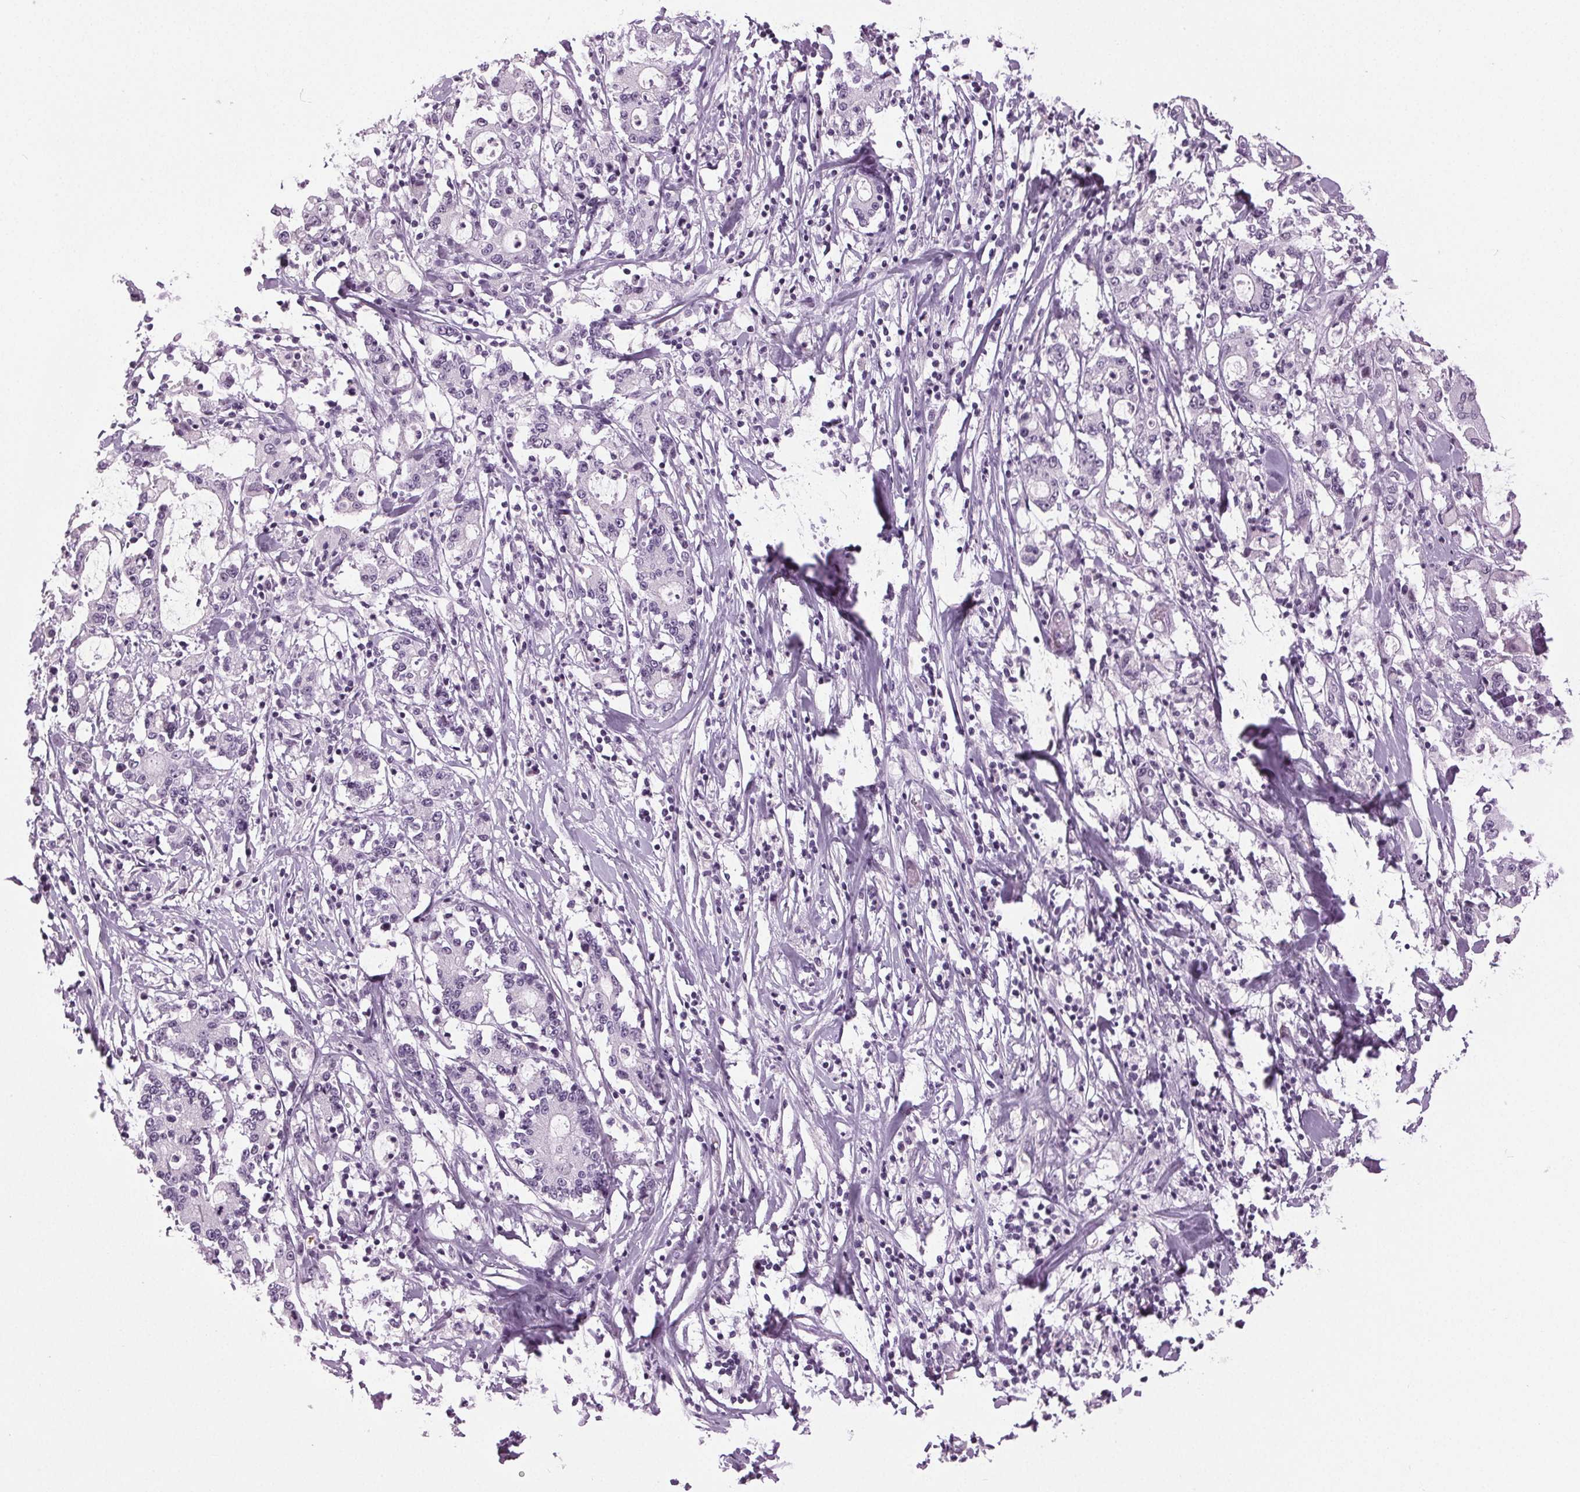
{"staining": {"intensity": "negative", "quantity": "none", "location": "none"}, "tissue": "stomach cancer", "cell_type": "Tumor cells", "image_type": "cancer", "snomed": [{"axis": "morphology", "description": "Adenocarcinoma, NOS"}, {"axis": "topography", "description": "Stomach, upper"}], "caption": "Histopathology image shows no significant protein positivity in tumor cells of stomach cancer (adenocarcinoma).", "gene": "DNAH12", "patient": {"sex": "male", "age": 68}}